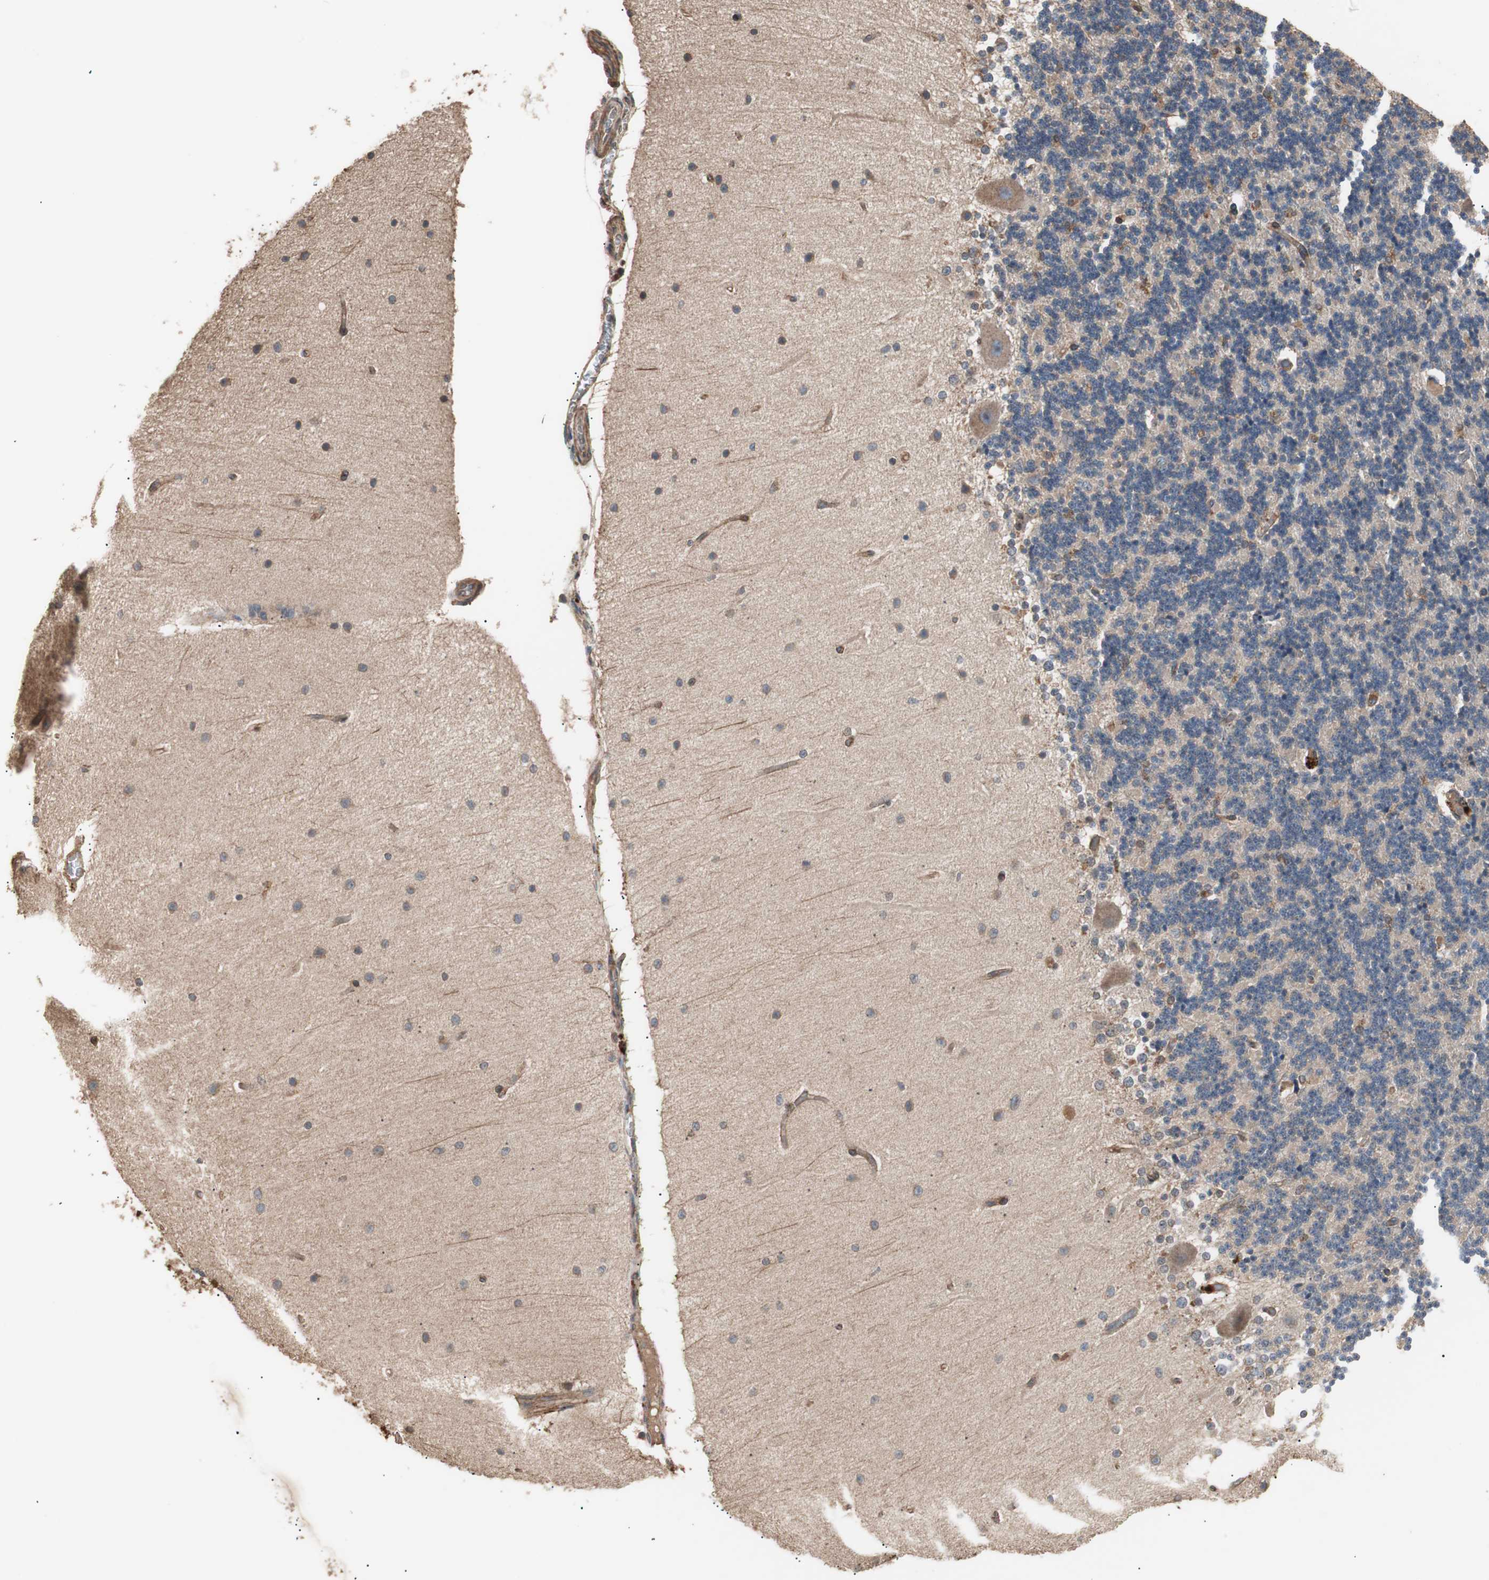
{"staining": {"intensity": "moderate", "quantity": "<25%", "location": "cytoplasmic/membranous"}, "tissue": "cerebellum", "cell_type": "Cells in granular layer", "image_type": "normal", "snomed": [{"axis": "morphology", "description": "Normal tissue, NOS"}, {"axis": "topography", "description": "Cerebellum"}], "caption": "This photomicrograph shows immunohistochemistry staining of unremarkable cerebellum, with low moderate cytoplasmic/membranous positivity in about <25% of cells in granular layer.", "gene": "LZTS1", "patient": {"sex": "female", "age": 54}}